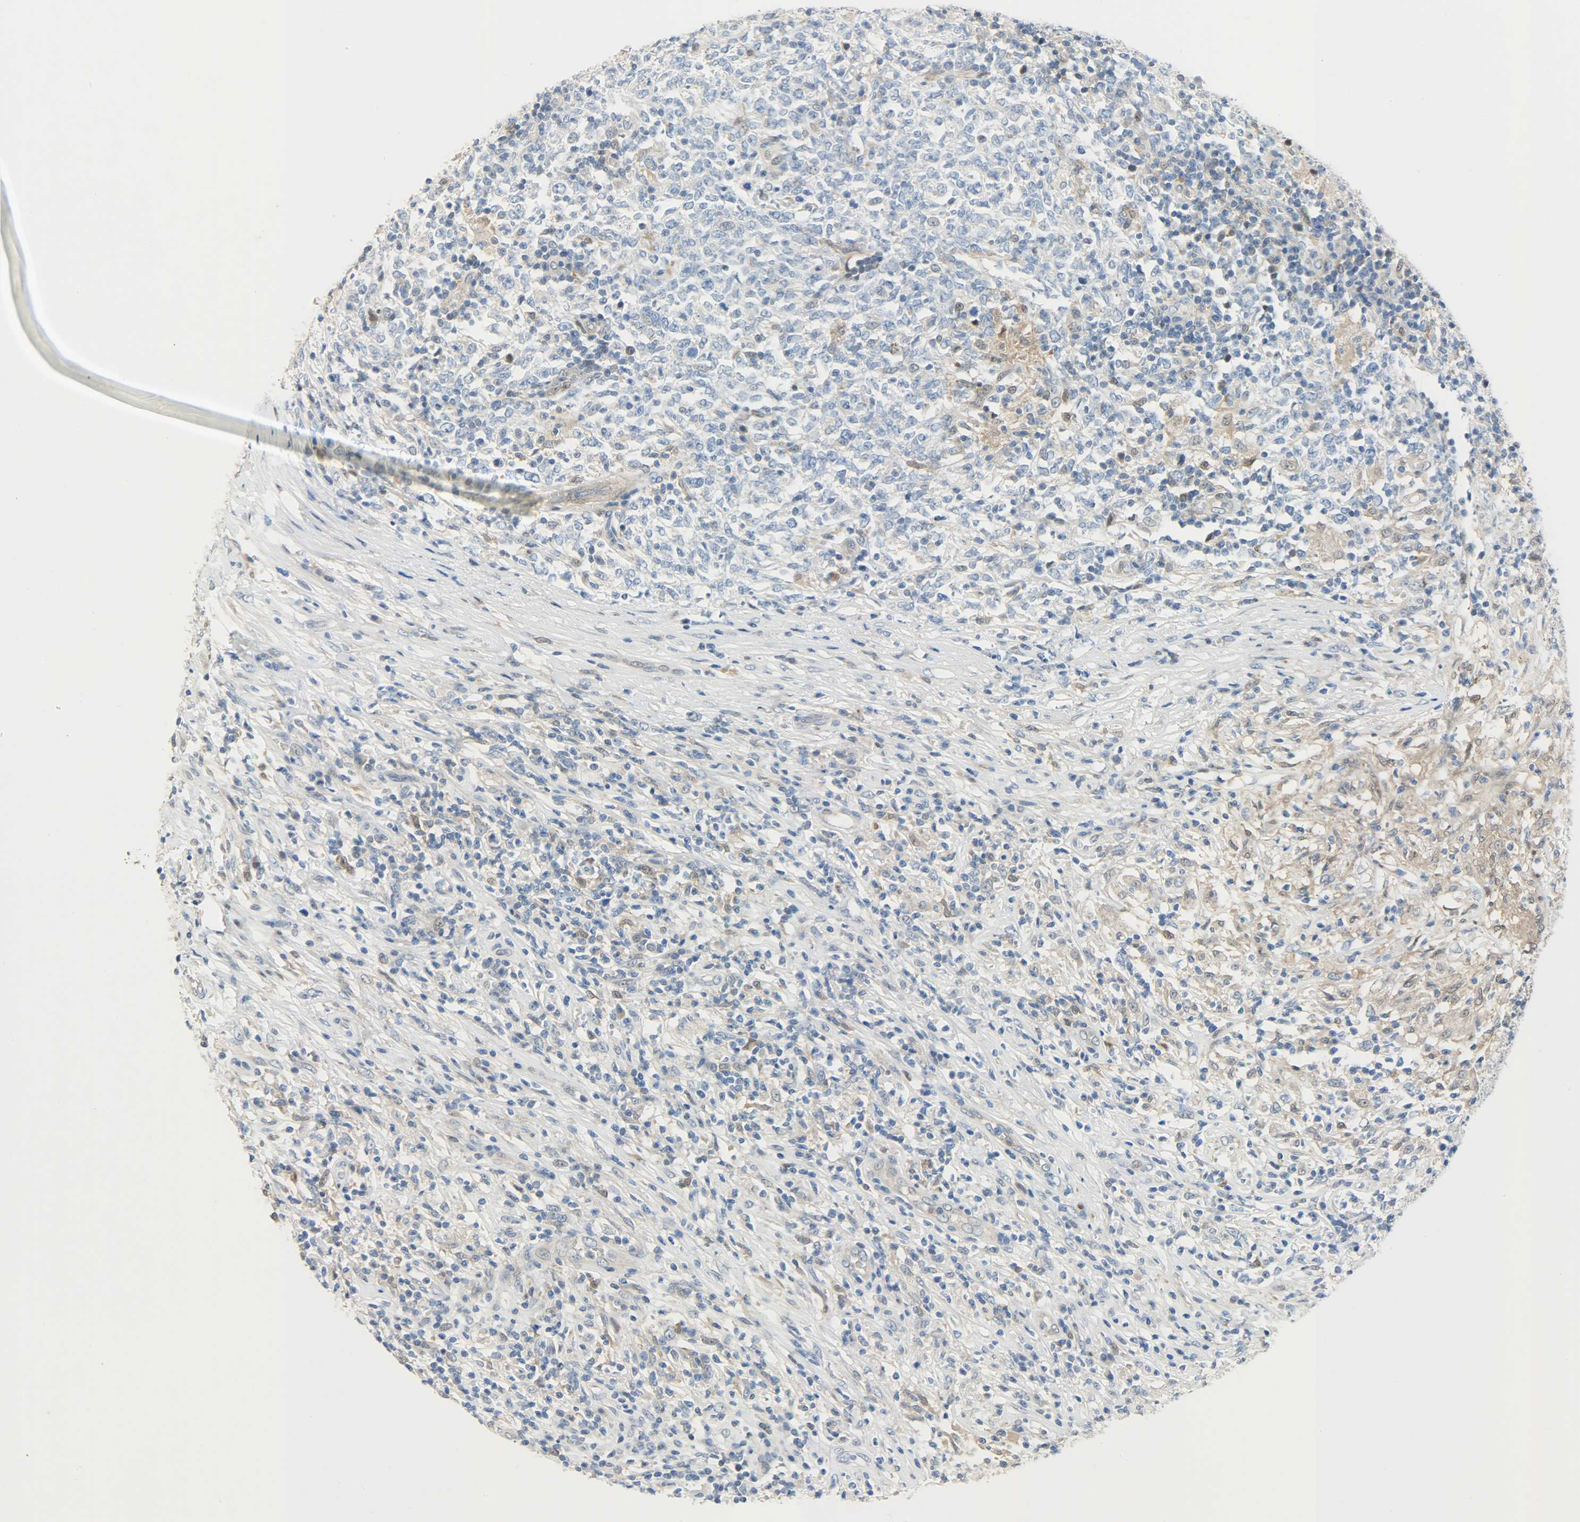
{"staining": {"intensity": "weak", "quantity": "<25%", "location": "cytoplasmic/membranous"}, "tissue": "lymphoma", "cell_type": "Tumor cells", "image_type": "cancer", "snomed": [{"axis": "morphology", "description": "Malignant lymphoma, non-Hodgkin's type, High grade"}, {"axis": "topography", "description": "Lymph node"}], "caption": "DAB (3,3'-diaminobenzidine) immunohistochemical staining of human malignant lymphoma, non-Hodgkin's type (high-grade) demonstrates no significant positivity in tumor cells.", "gene": "EIF4EBP1", "patient": {"sex": "female", "age": 84}}